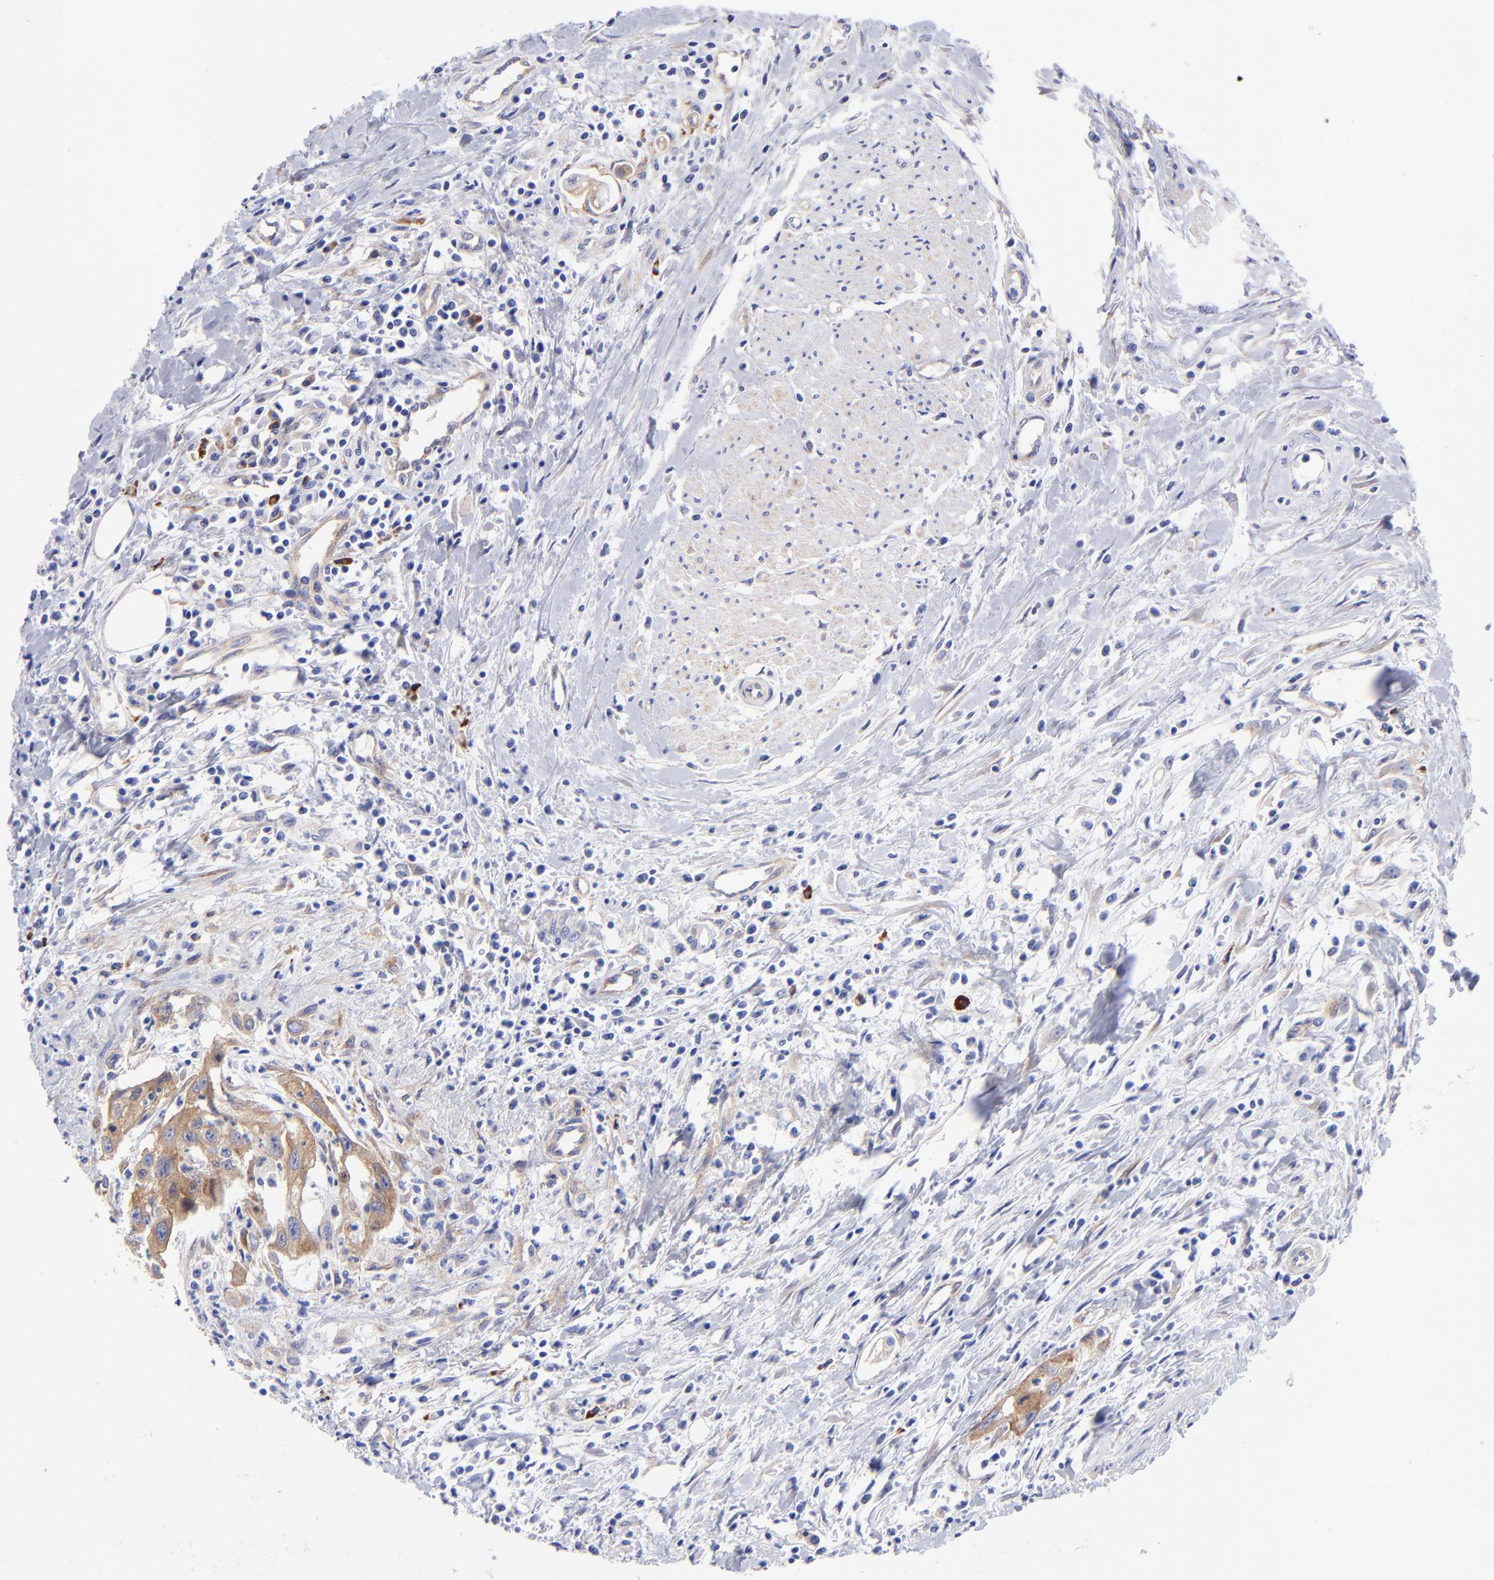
{"staining": {"intensity": "moderate", "quantity": "<25%", "location": "cytoplasmic/membranous"}, "tissue": "urothelial cancer", "cell_type": "Tumor cells", "image_type": "cancer", "snomed": [{"axis": "morphology", "description": "Urothelial carcinoma, High grade"}, {"axis": "topography", "description": "Urinary bladder"}], "caption": "Protein staining demonstrates moderate cytoplasmic/membranous positivity in about <25% of tumor cells in urothelial cancer.", "gene": "PPFIBP1", "patient": {"sex": "male", "age": 66}}